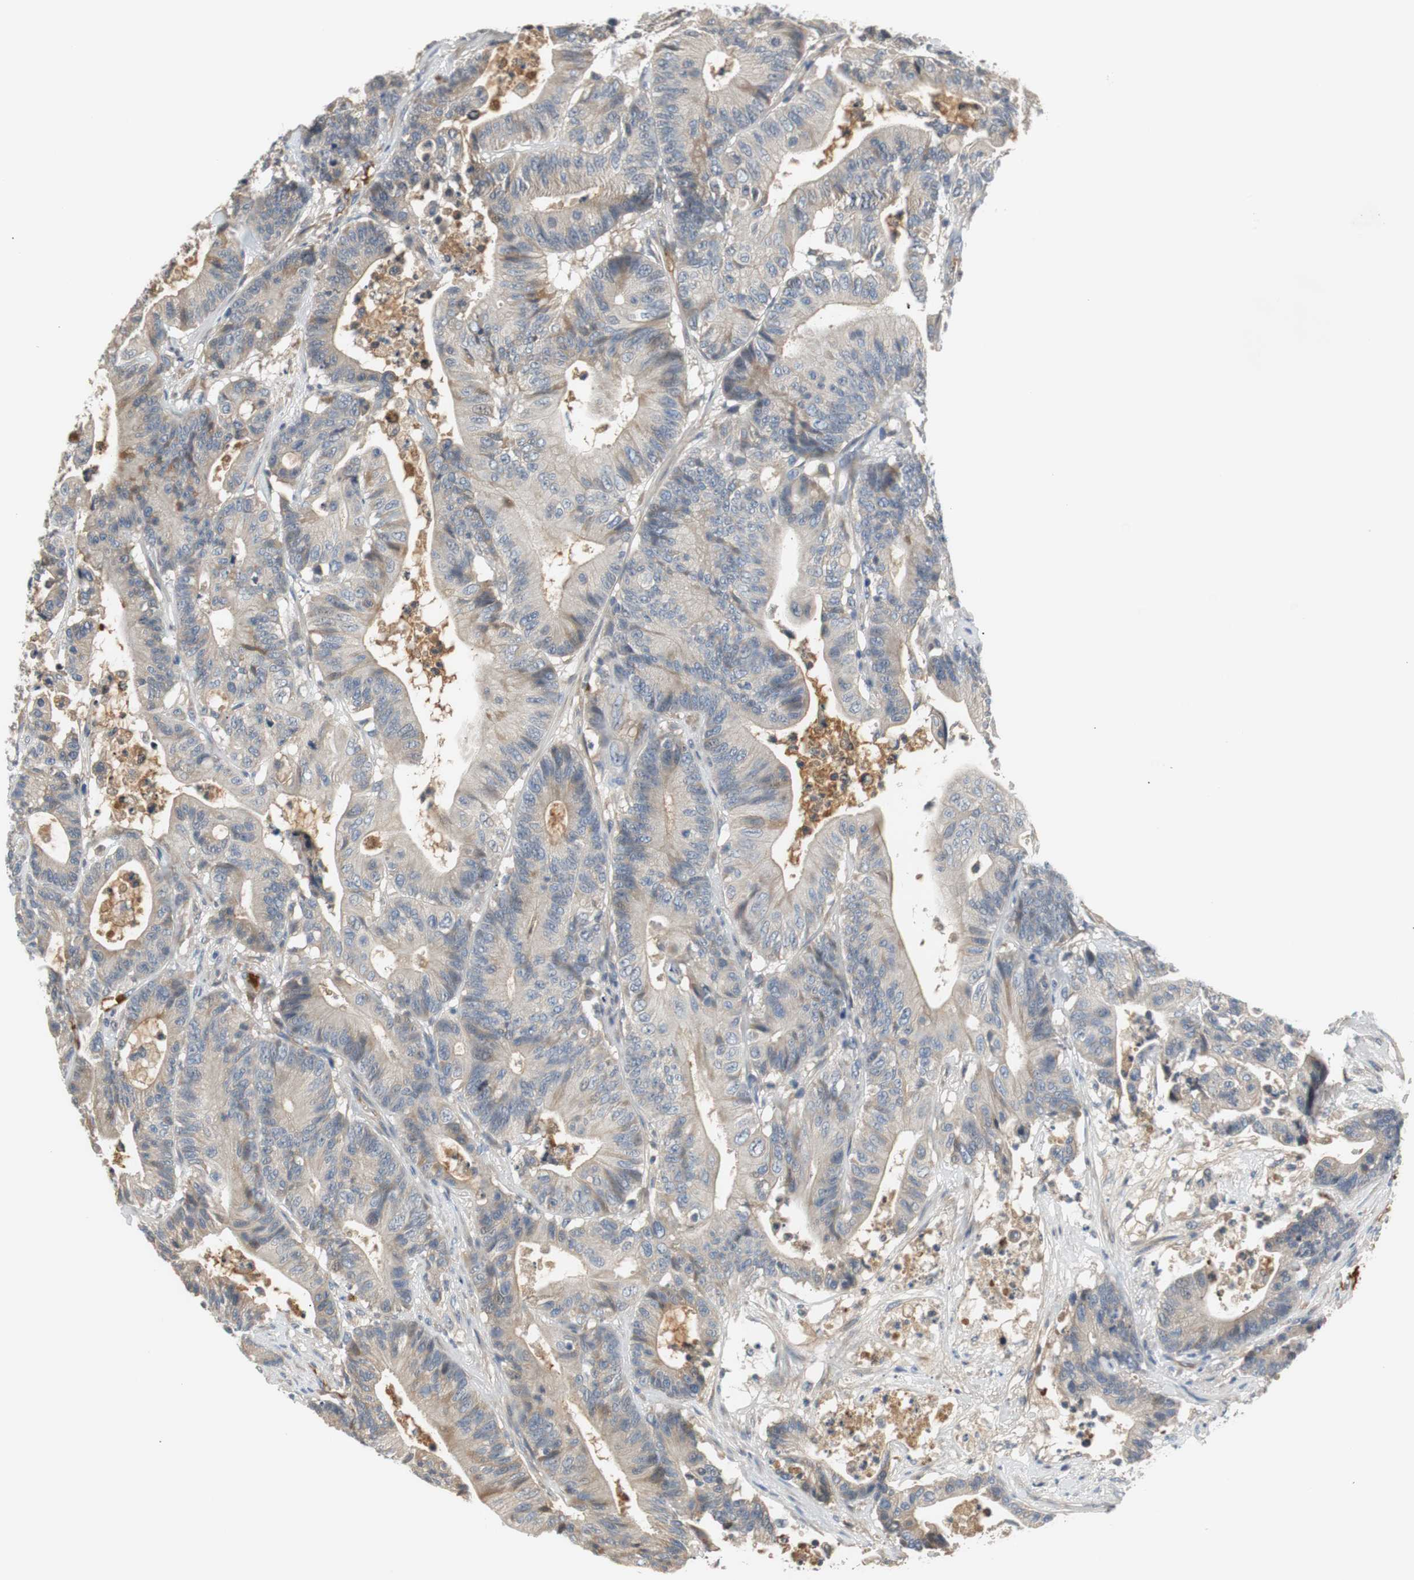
{"staining": {"intensity": "weak", "quantity": ">75%", "location": "cytoplasmic/membranous"}, "tissue": "colorectal cancer", "cell_type": "Tumor cells", "image_type": "cancer", "snomed": [{"axis": "morphology", "description": "Adenocarcinoma, NOS"}, {"axis": "topography", "description": "Colon"}], "caption": "A histopathology image showing weak cytoplasmic/membranous positivity in approximately >75% of tumor cells in colorectal cancer (adenocarcinoma), as visualized by brown immunohistochemical staining.", "gene": "C4A", "patient": {"sex": "female", "age": 84}}